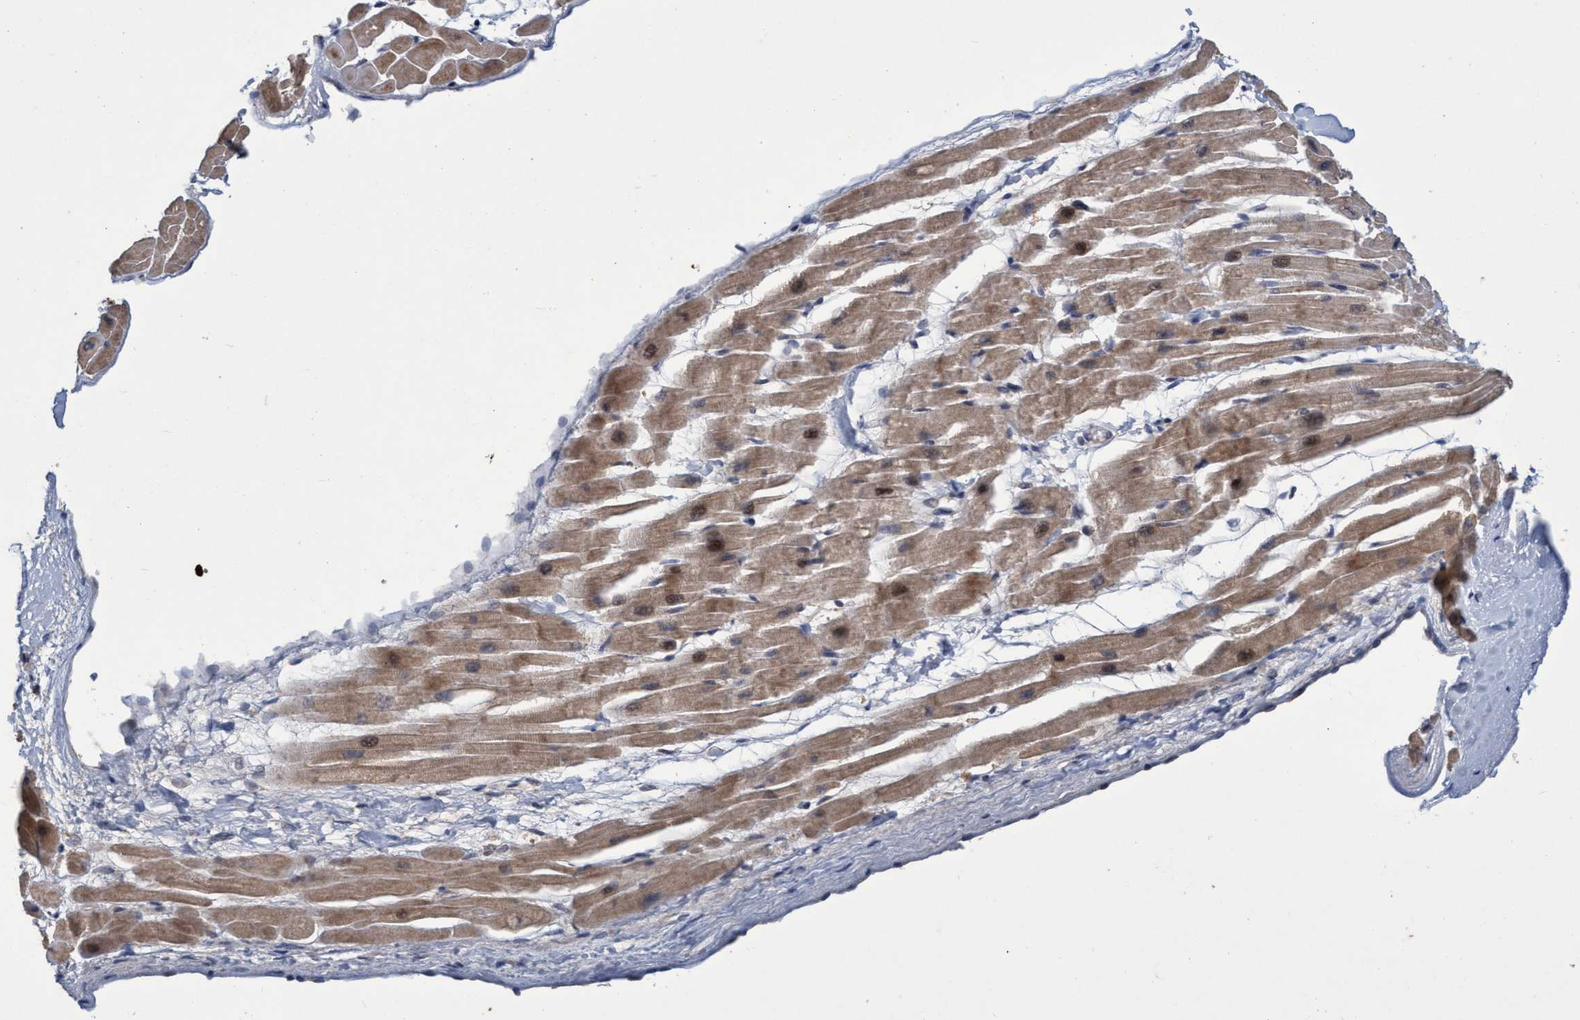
{"staining": {"intensity": "moderate", "quantity": ">75%", "location": "cytoplasmic/membranous,nuclear"}, "tissue": "heart muscle", "cell_type": "Cardiomyocytes", "image_type": "normal", "snomed": [{"axis": "morphology", "description": "Normal tissue, NOS"}, {"axis": "topography", "description": "Heart"}], "caption": "Benign heart muscle displays moderate cytoplasmic/membranous,nuclear expression in about >75% of cardiomyocytes.", "gene": "ZNF677", "patient": {"sex": "male", "age": 45}}